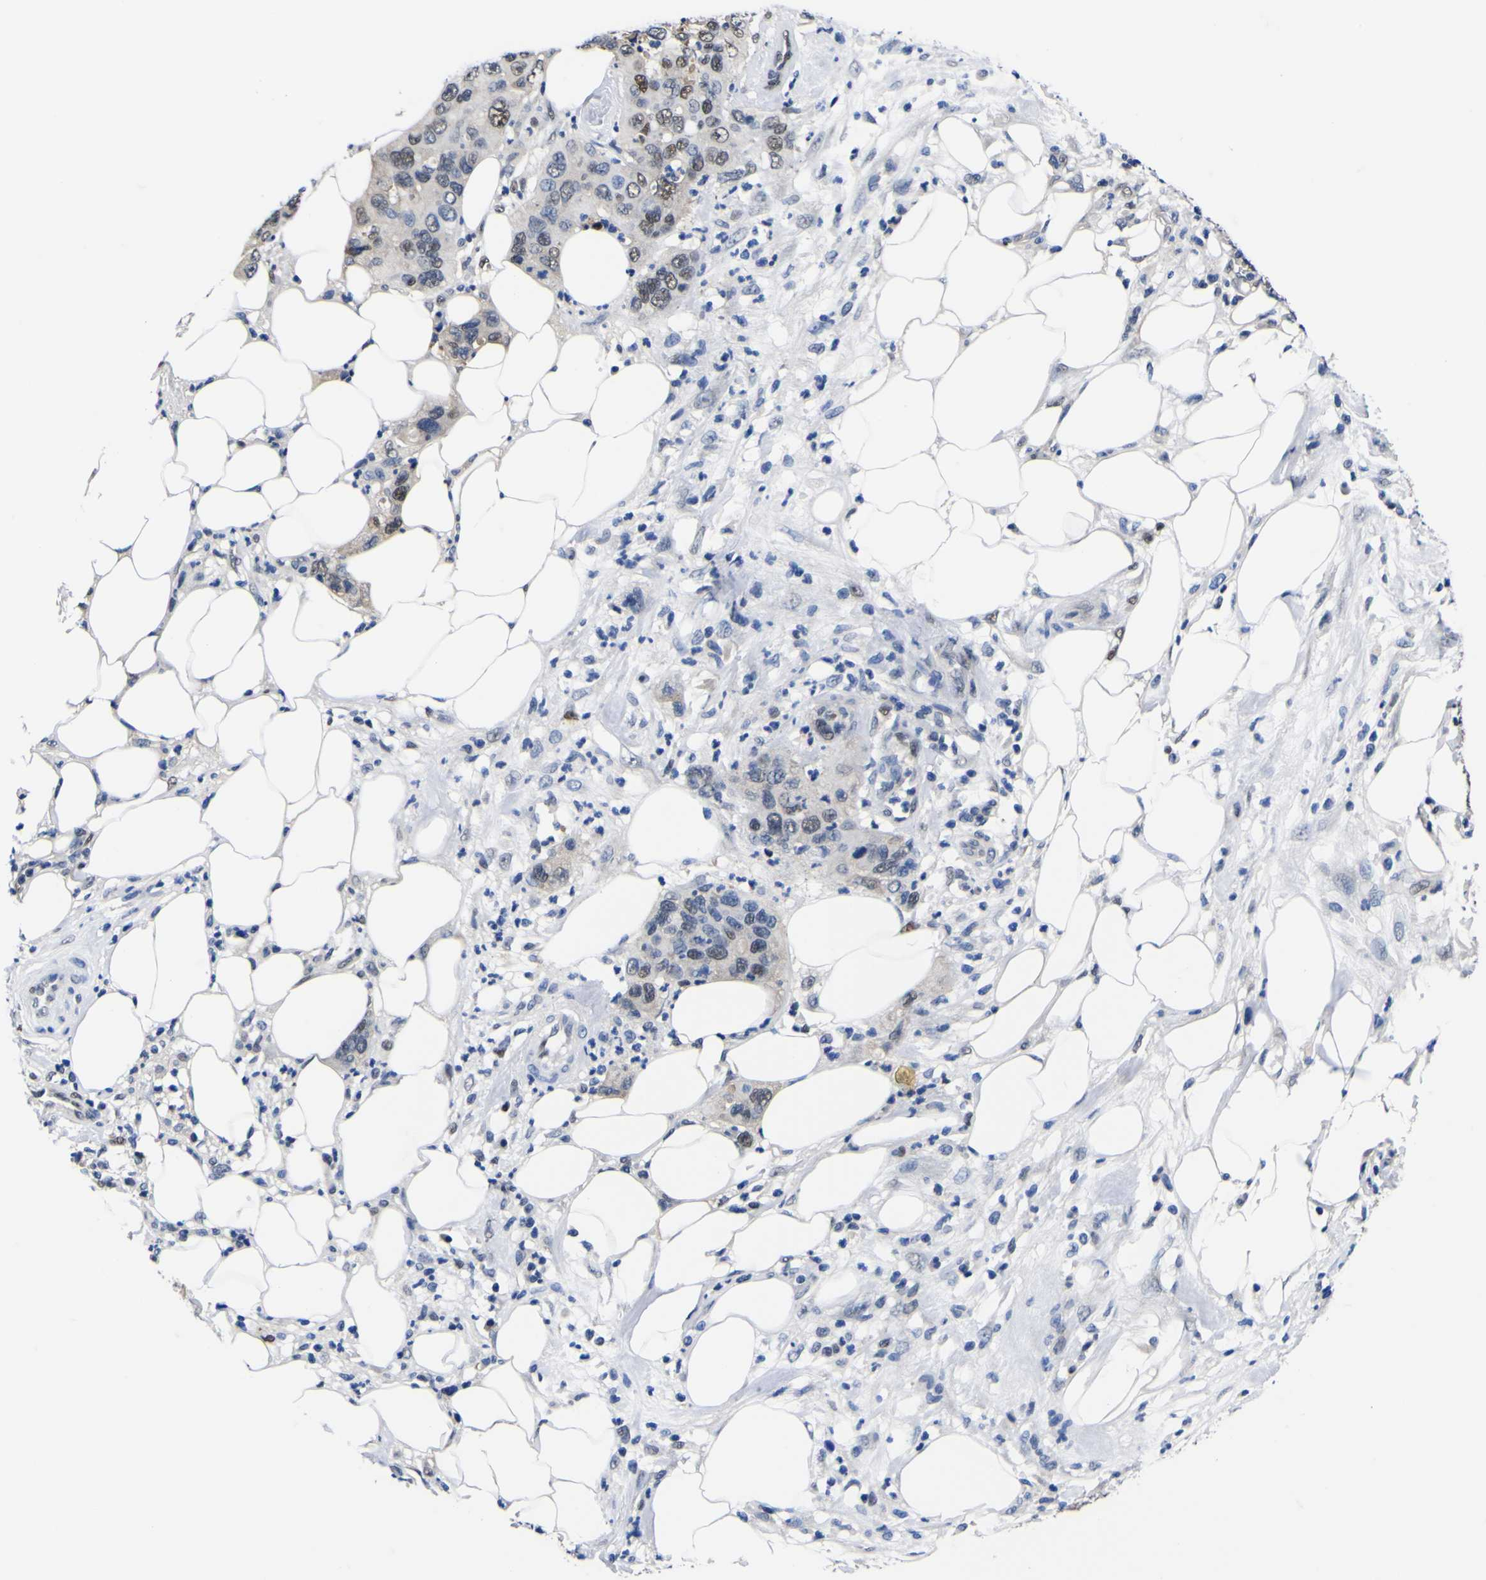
{"staining": {"intensity": "moderate", "quantity": "<25%", "location": "nuclear"}, "tissue": "pancreatic cancer", "cell_type": "Tumor cells", "image_type": "cancer", "snomed": [{"axis": "morphology", "description": "Adenocarcinoma, NOS"}, {"axis": "topography", "description": "Pancreas"}], "caption": "A high-resolution histopathology image shows immunohistochemistry staining of pancreatic adenocarcinoma, which shows moderate nuclear positivity in approximately <25% of tumor cells.", "gene": "FAM110B", "patient": {"sex": "female", "age": 71}}